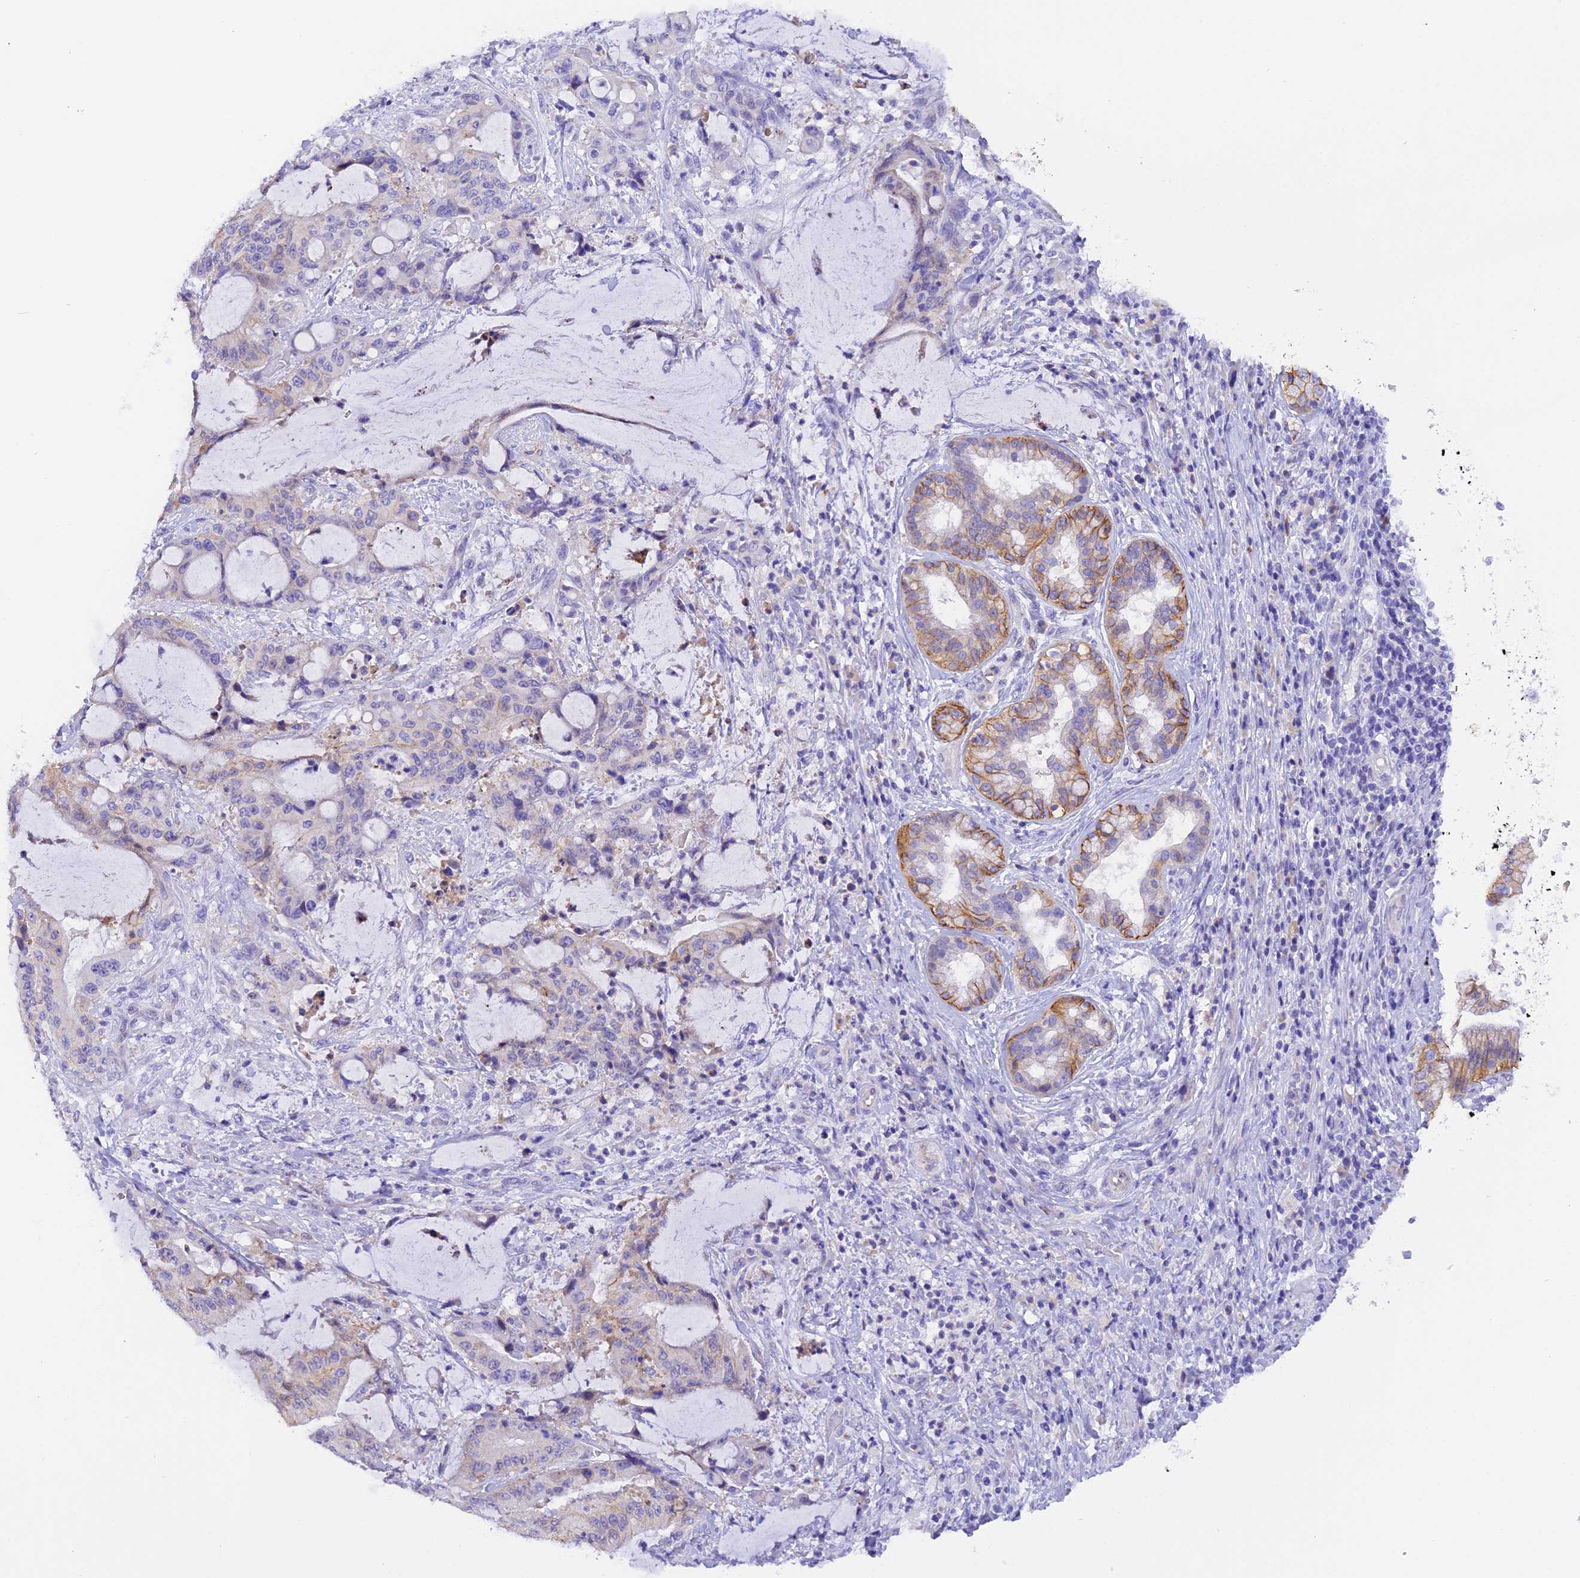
{"staining": {"intensity": "moderate", "quantity": "<25%", "location": "cytoplasmic/membranous"}, "tissue": "liver cancer", "cell_type": "Tumor cells", "image_type": "cancer", "snomed": [{"axis": "morphology", "description": "Normal tissue, NOS"}, {"axis": "morphology", "description": "Cholangiocarcinoma"}, {"axis": "topography", "description": "Liver"}, {"axis": "topography", "description": "Peripheral nerve tissue"}], "caption": "This is a histology image of IHC staining of liver cholangiocarcinoma, which shows moderate expression in the cytoplasmic/membranous of tumor cells.", "gene": "COL6A5", "patient": {"sex": "female", "age": 73}}